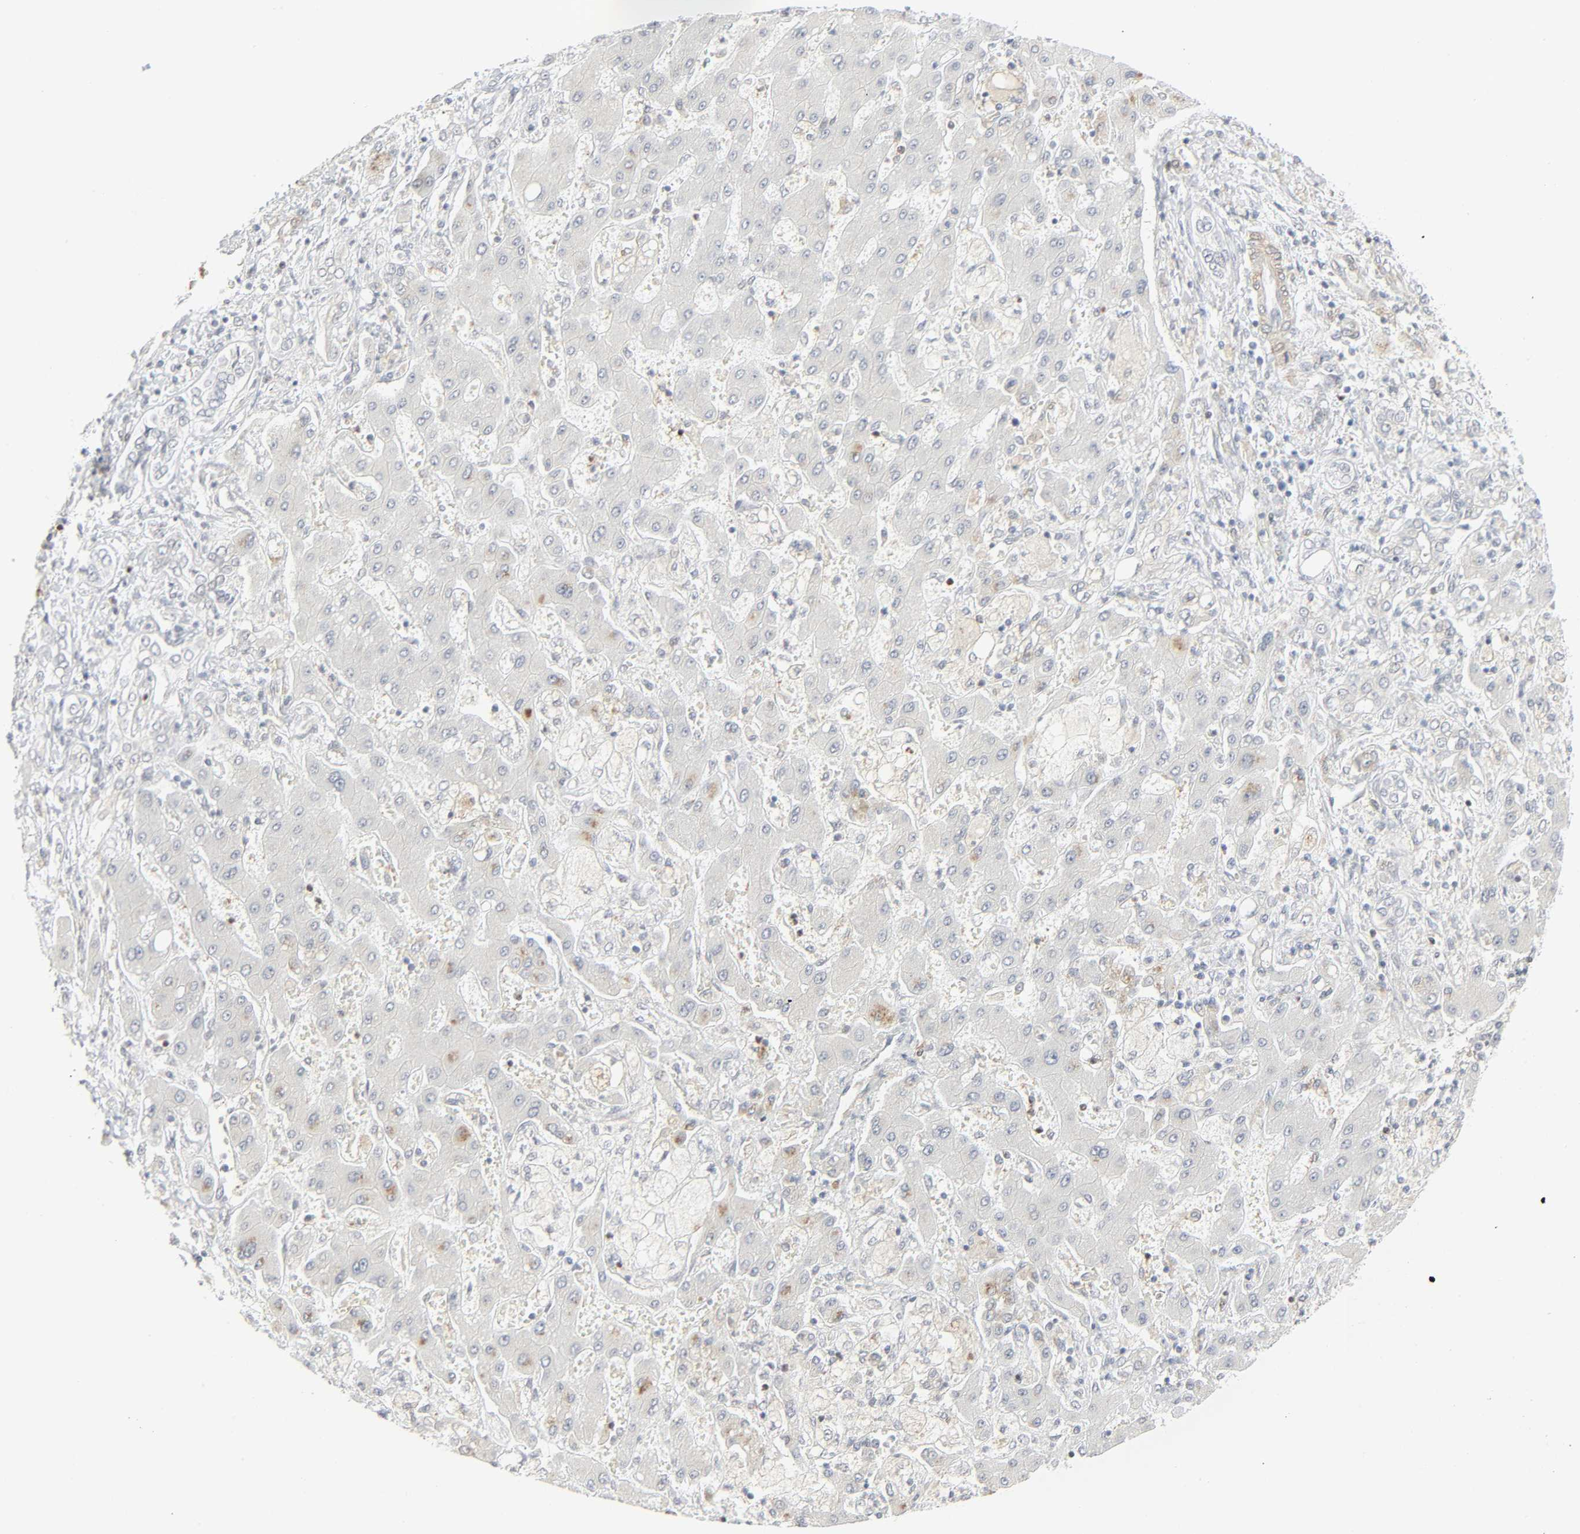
{"staining": {"intensity": "negative", "quantity": "none", "location": "none"}, "tissue": "liver cancer", "cell_type": "Tumor cells", "image_type": "cancer", "snomed": [{"axis": "morphology", "description": "Cholangiocarcinoma"}, {"axis": "topography", "description": "Liver"}], "caption": "Tumor cells are negative for brown protein staining in liver cancer (cholangiocarcinoma). The staining is performed using DAB brown chromogen with nuclei counter-stained in using hematoxylin.", "gene": "ZBTB16", "patient": {"sex": "male", "age": 50}}